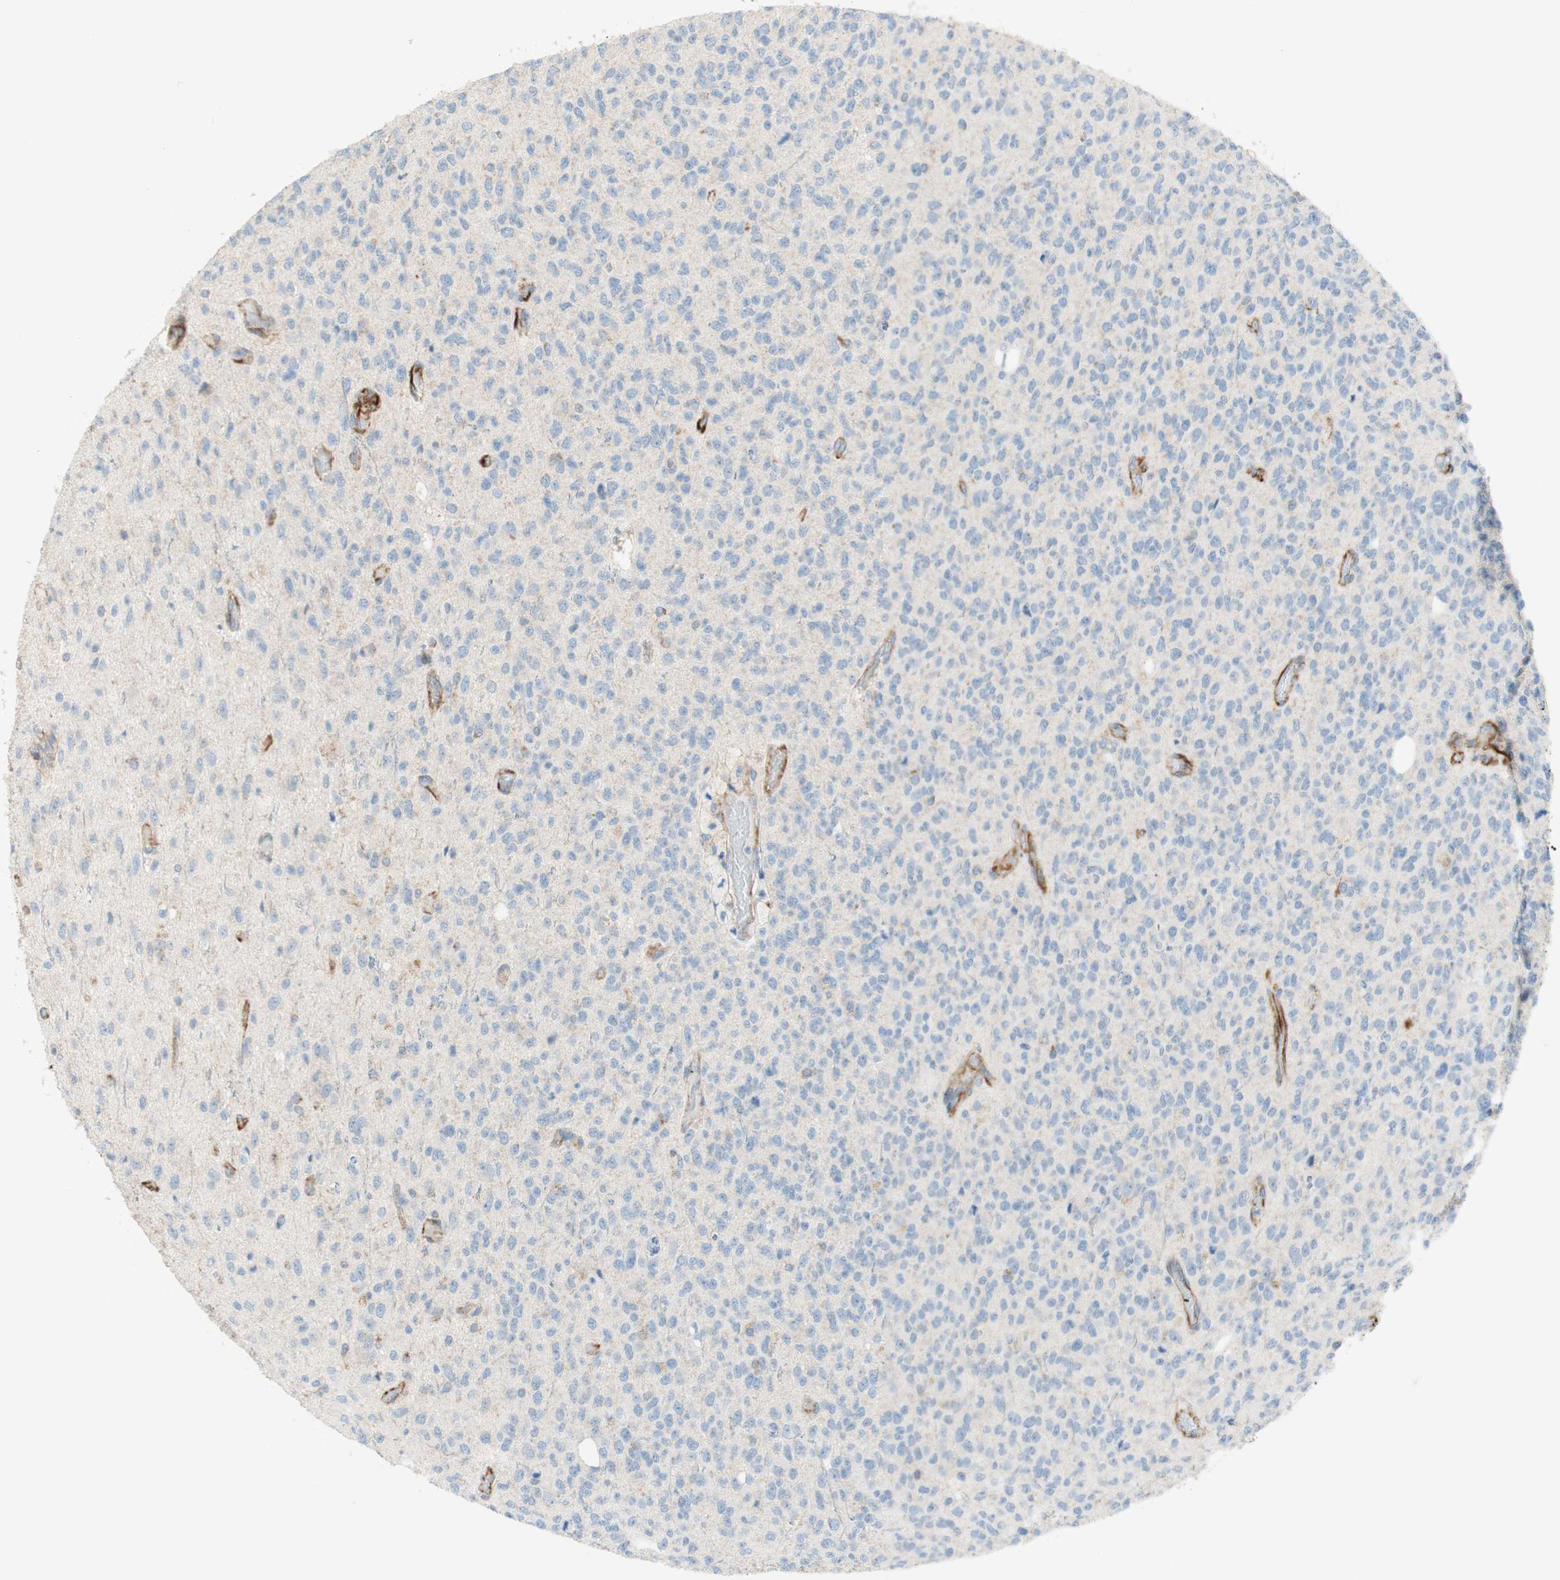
{"staining": {"intensity": "negative", "quantity": "none", "location": "none"}, "tissue": "glioma", "cell_type": "Tumor cells", "image_type": "cancer", "snomed": [{"axis": "morphology", "description": "Glioma, malignant, High grade"}, {"axis": "topography", "description": "pancreas cauda"}], "caption": "Glioma was stained to show a protein in brown. There is no significant staining in tumor cells.", "gene": "POU2AF1", "patient": {"sex": "male", "age": 60}}